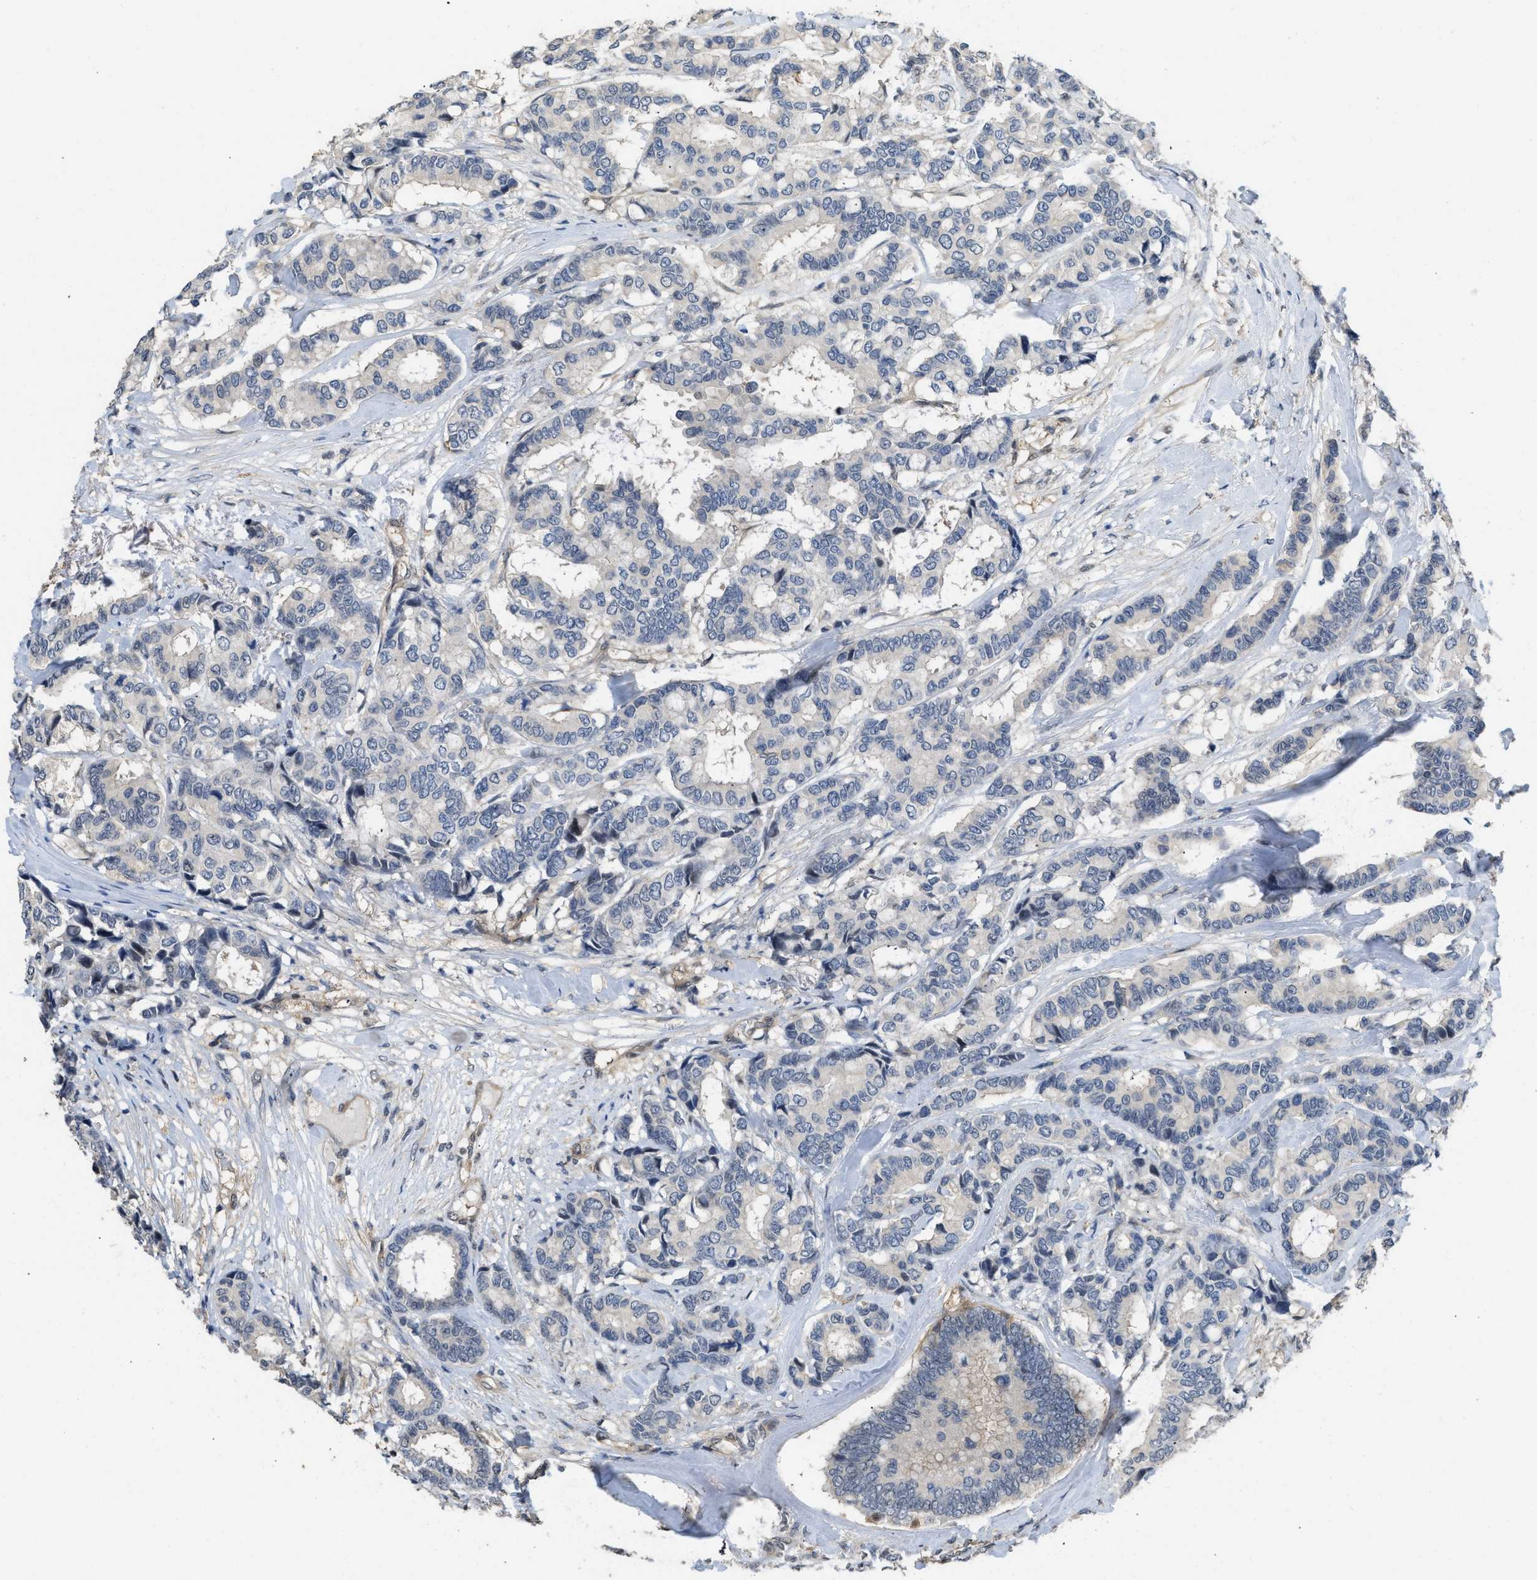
{"staining": {"intensity": "negative", "quantity": "none", "location": "none"}, "tissue": "breast cancer", "cell_type": "Tumor cells", "image_type": "cancer", "snomed": [{"axis": "morphology", "description": "Duct carcinoma"}, {"axis": "topography", "description": "Breast"}], "caption": "Immunohistochemistry (IHC) image of neoplastic tissue: breast cancer stained with DAB reveals no significant protein expression in tumor cells.", "gene": "TES", "patient": {"sex": "female", "age": 87}}